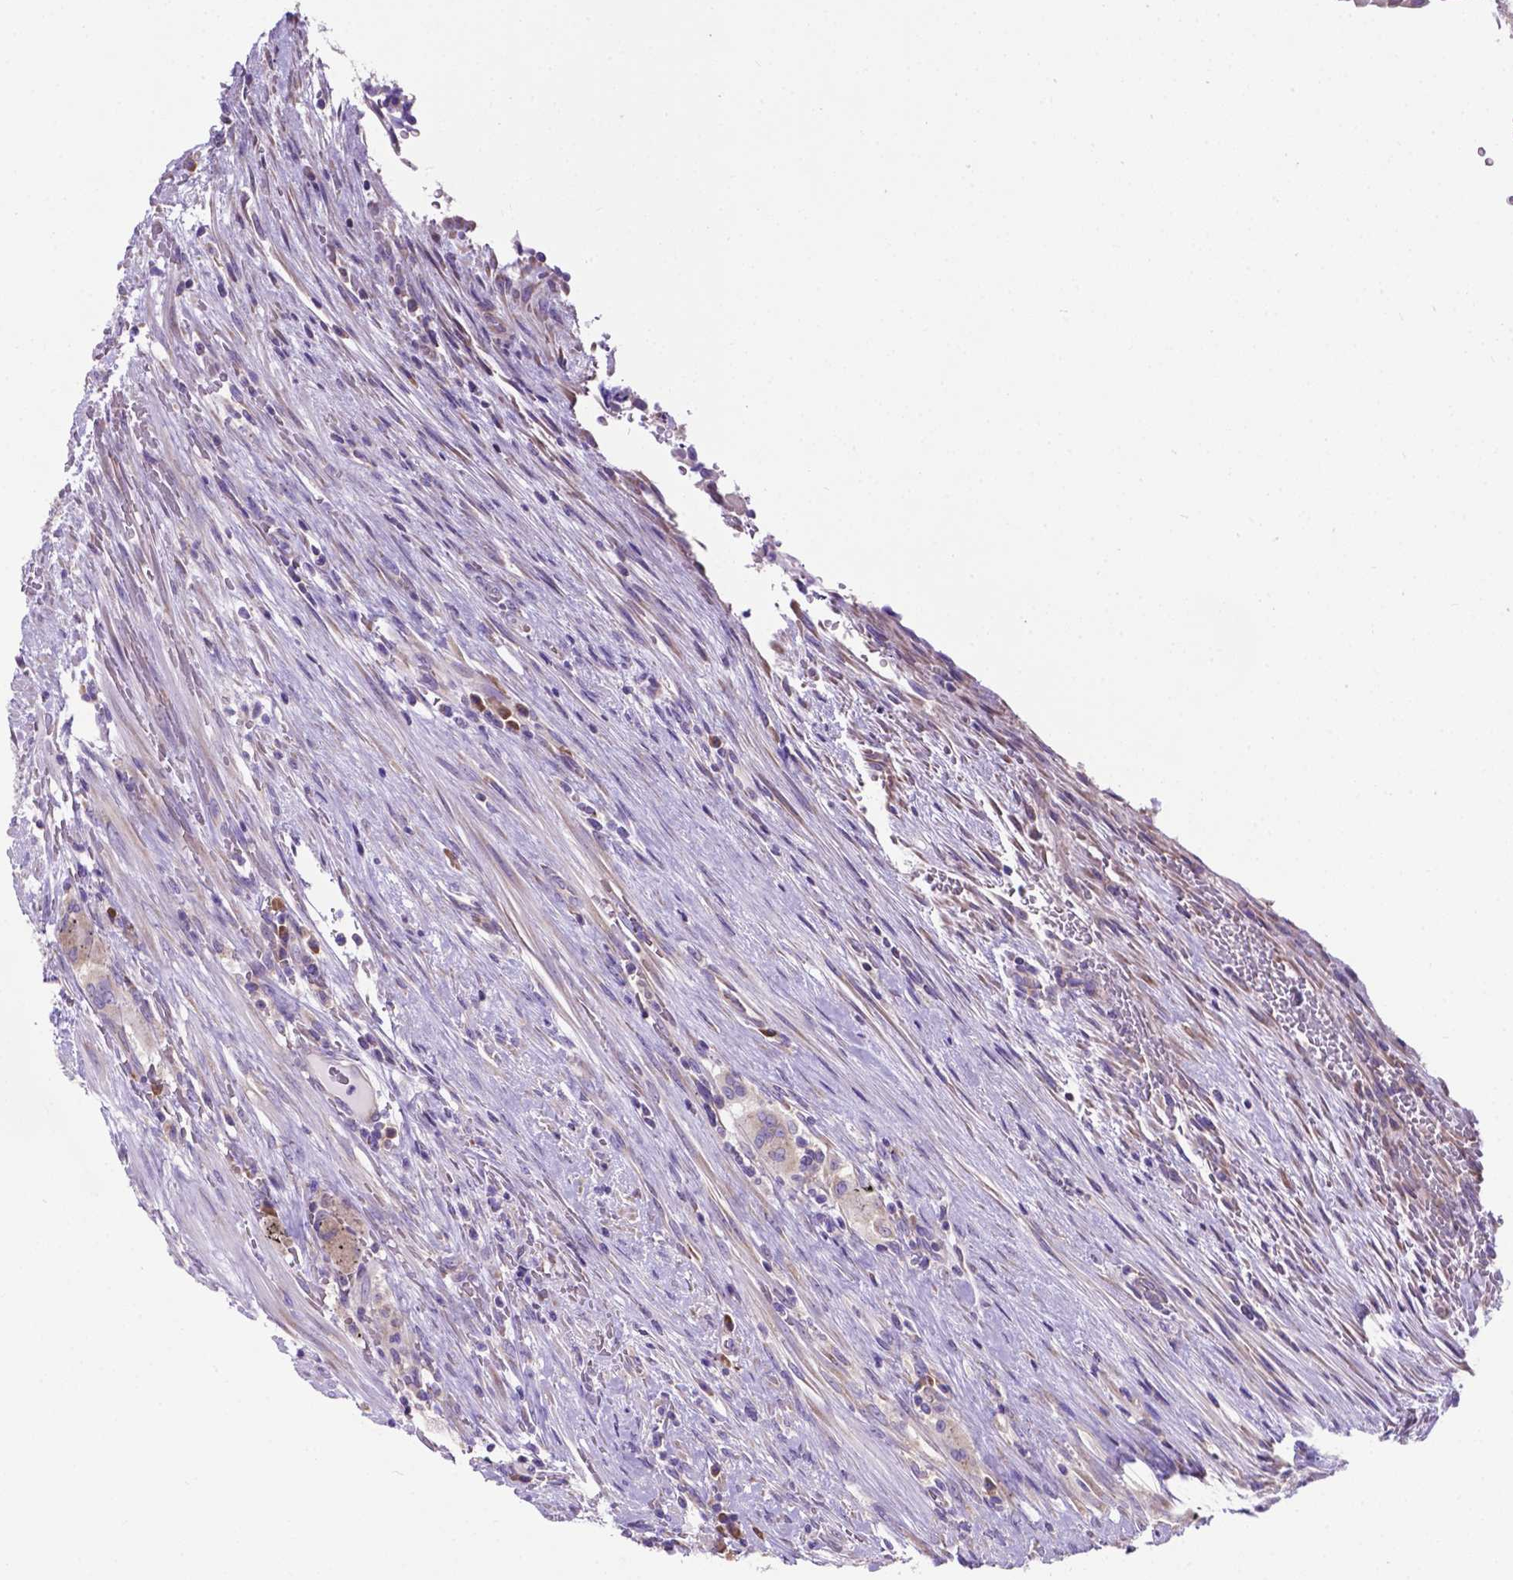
{"staining": {"intensity": "negative", "quantity": "none", "location": "none"}, "tissue": "urothelial cancer", "cell_type": "Tumor cells", "image_type": "cancer", "snomed": [{"axis": "morphology", "description": "Urothelial carcinoma, NOS"}, {"axis": "topography", "description": "Urinary bladder"}], "caption": "DAB (3,3'-diaminobenzidine) immunohistochemical staining of human urothelial cancer displays no significant positivity in tumor cells.", "gene": "RPL6", "patient": {"sex": "male", "age": 62}}